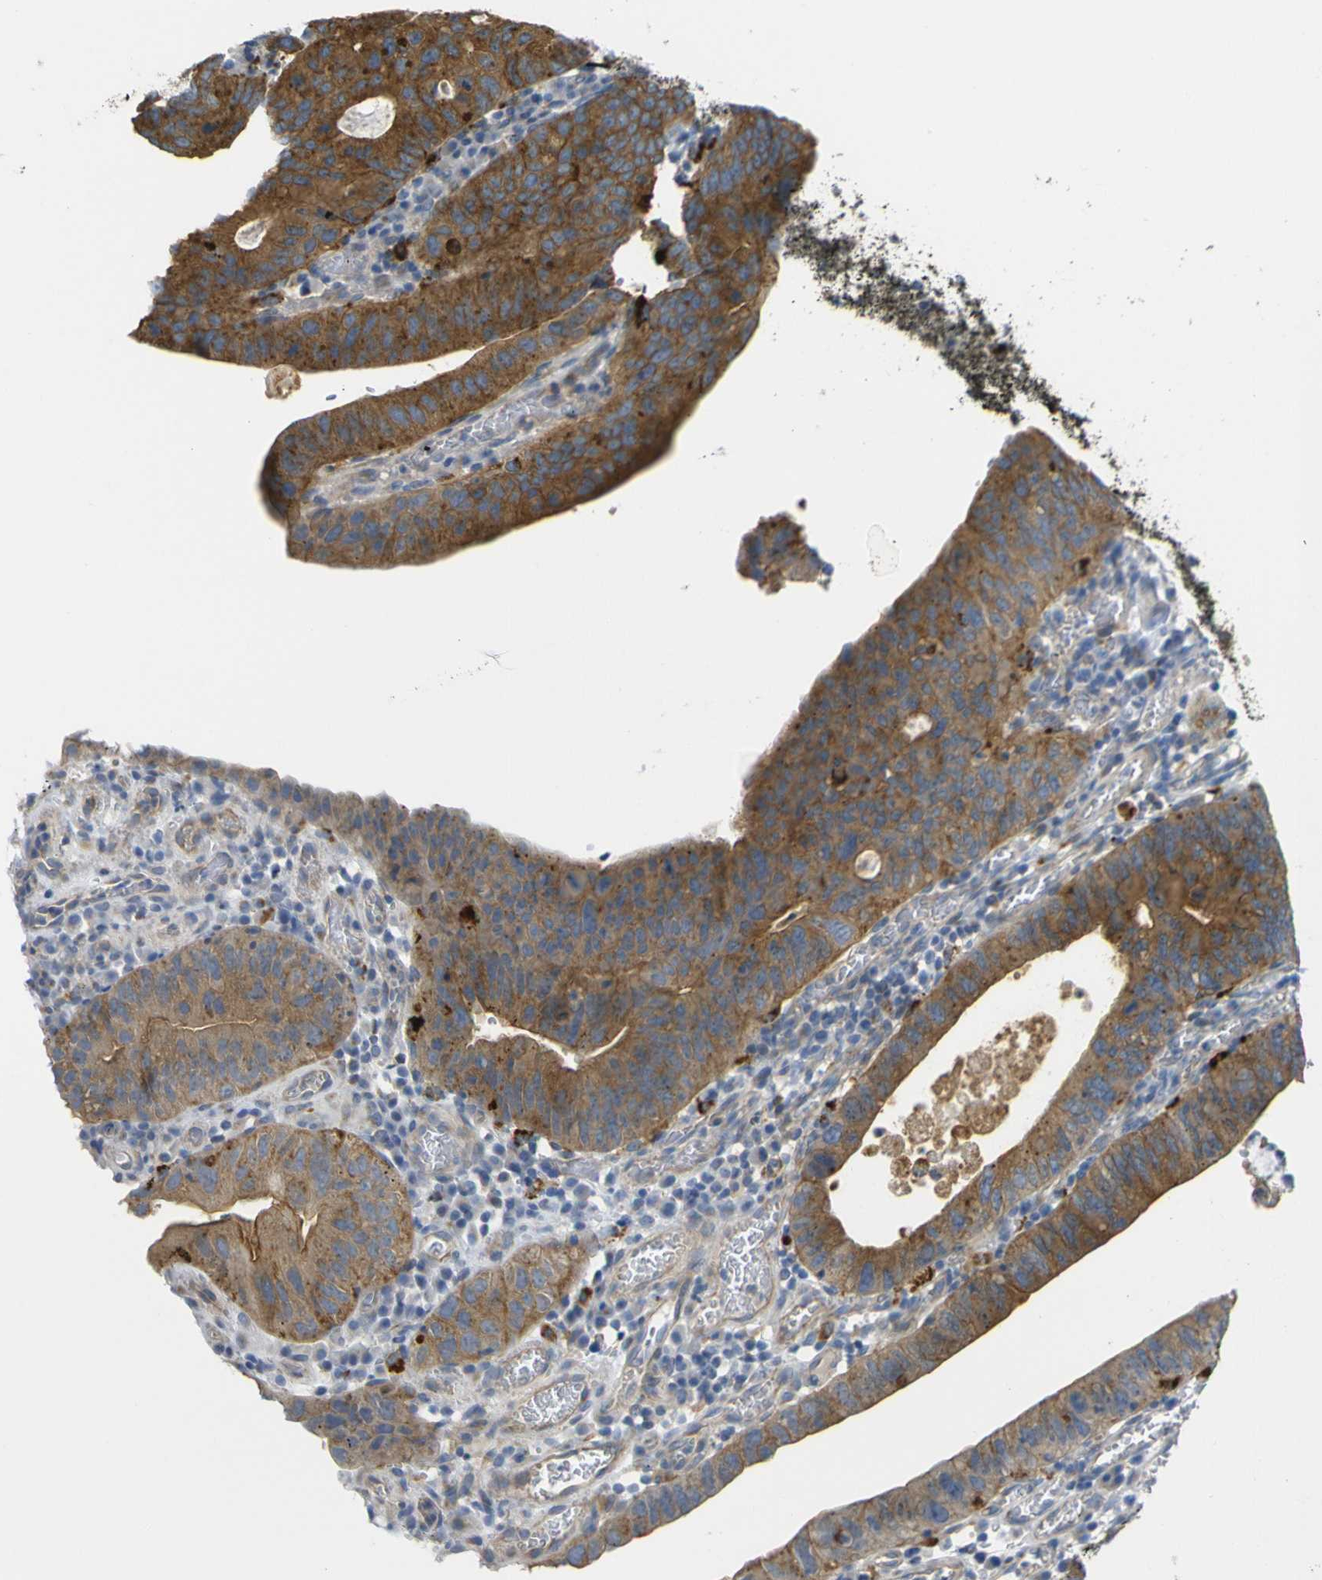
{"staining": {"intensity": "strong", "quantity": ">75%", "location": "cytoplasmic/membranous"}, "tissue": "stomach cancer", "cell_type": "Tumor cells", "image_type": "cancer", "snomed": [{"axis": "morphology", "description": "Adenocarcinoma, NOS"}, {"axis": "topography", "description": "Stomach"}], "caption": "This is a histology image of IHC staining of stomach cancer (adenocarcinoma), which shows strong expression in the cytoplasmic/membranous of tumor cells.", "gene": "SYPL1", "patient": {"sex": "male", "age": 59}}